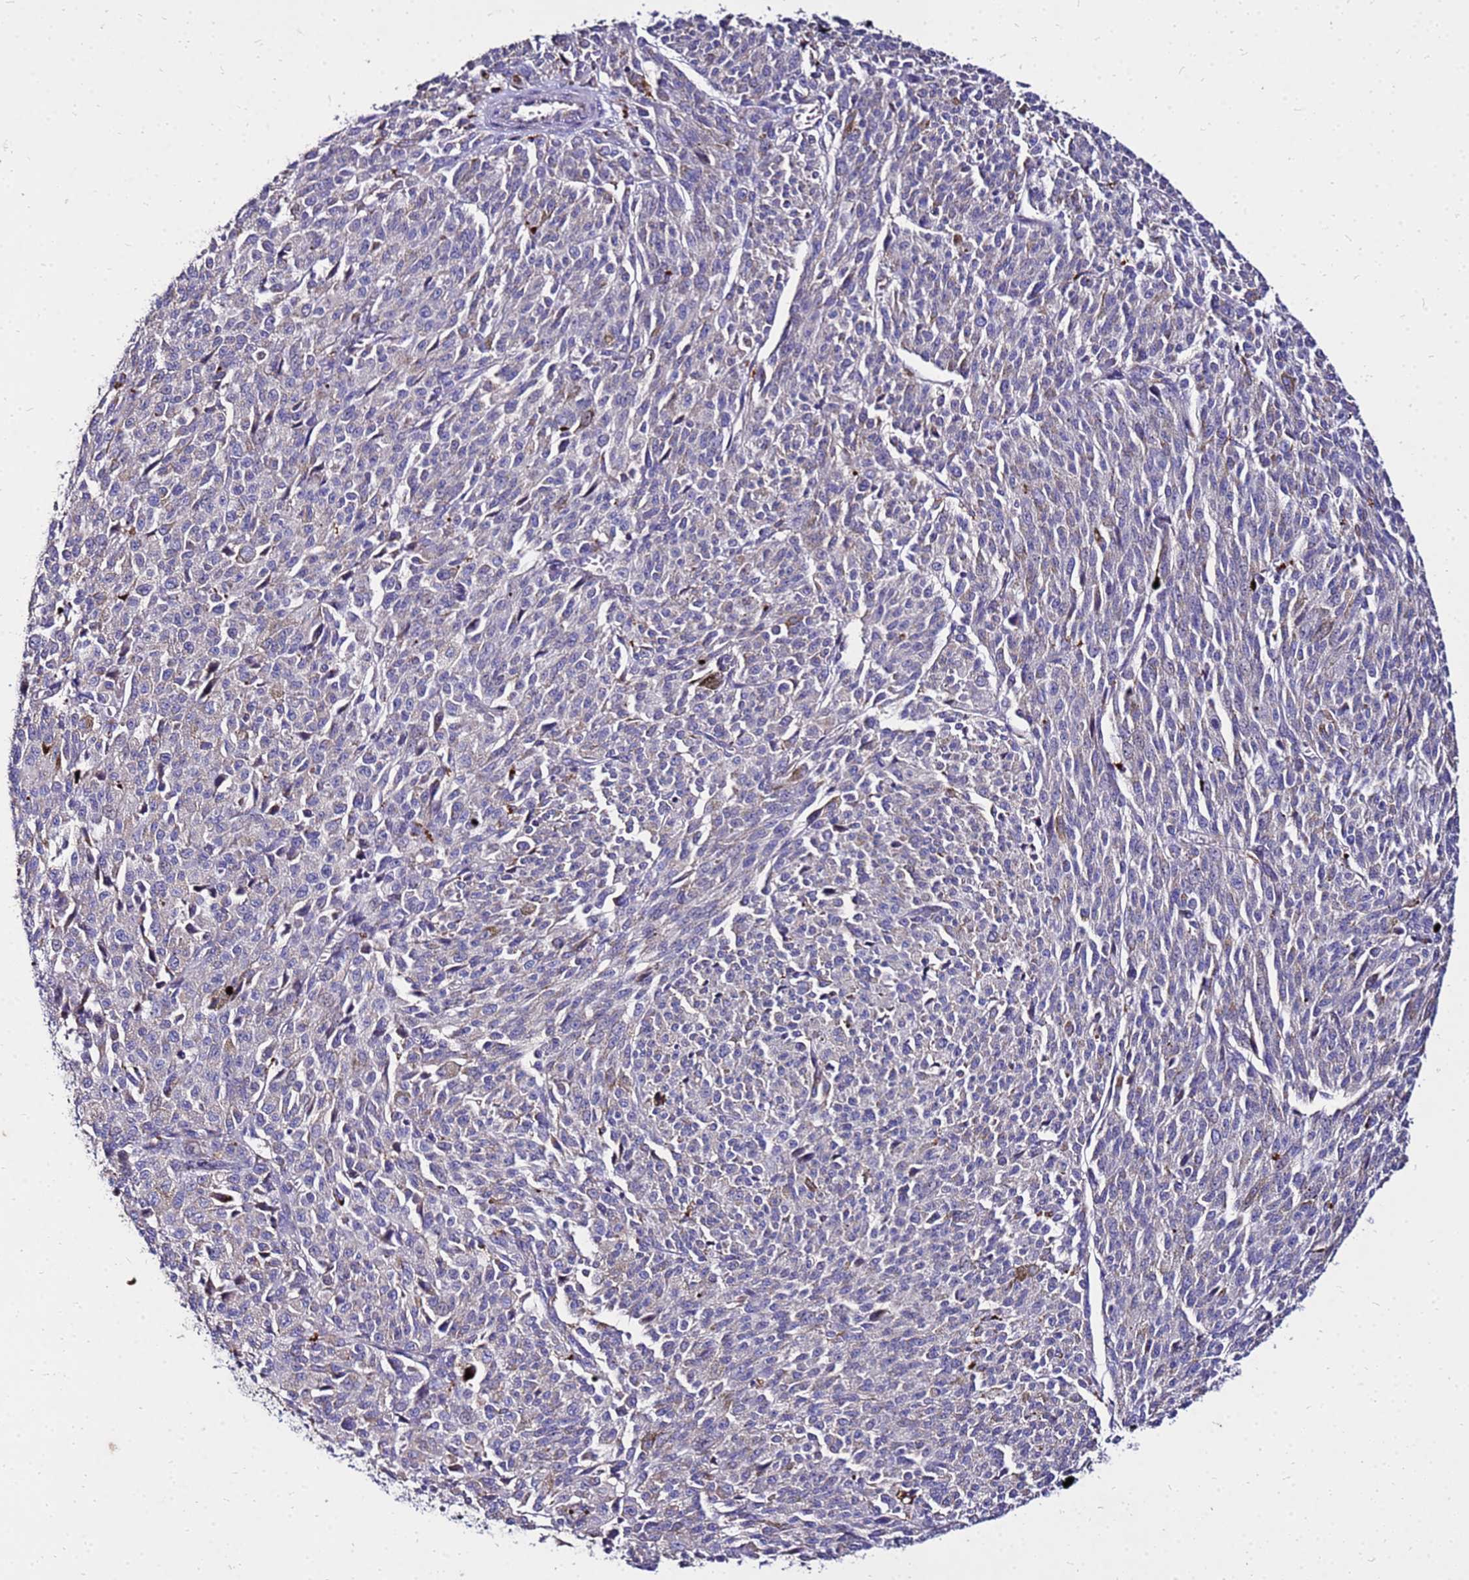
{"staining": {"intensity": "negative", "quantity": "none", "location": "none"}, "tissue": "melanoma", "cell_type": "Tumor cells", "image_type": "cancer", "snomed": [{"axis": "morphology", "description": "Malignant melanoma, NOS"}, {"axis": "topography", "description": "Skin"}], "caption": "Immunohistochemistry image of neoplastic tissue: human malignant melanoma stained with DAB shows no significant protein staining in tumor cells.", "gene": "COX14", "patient": {"sex": "female", "age": 52}}